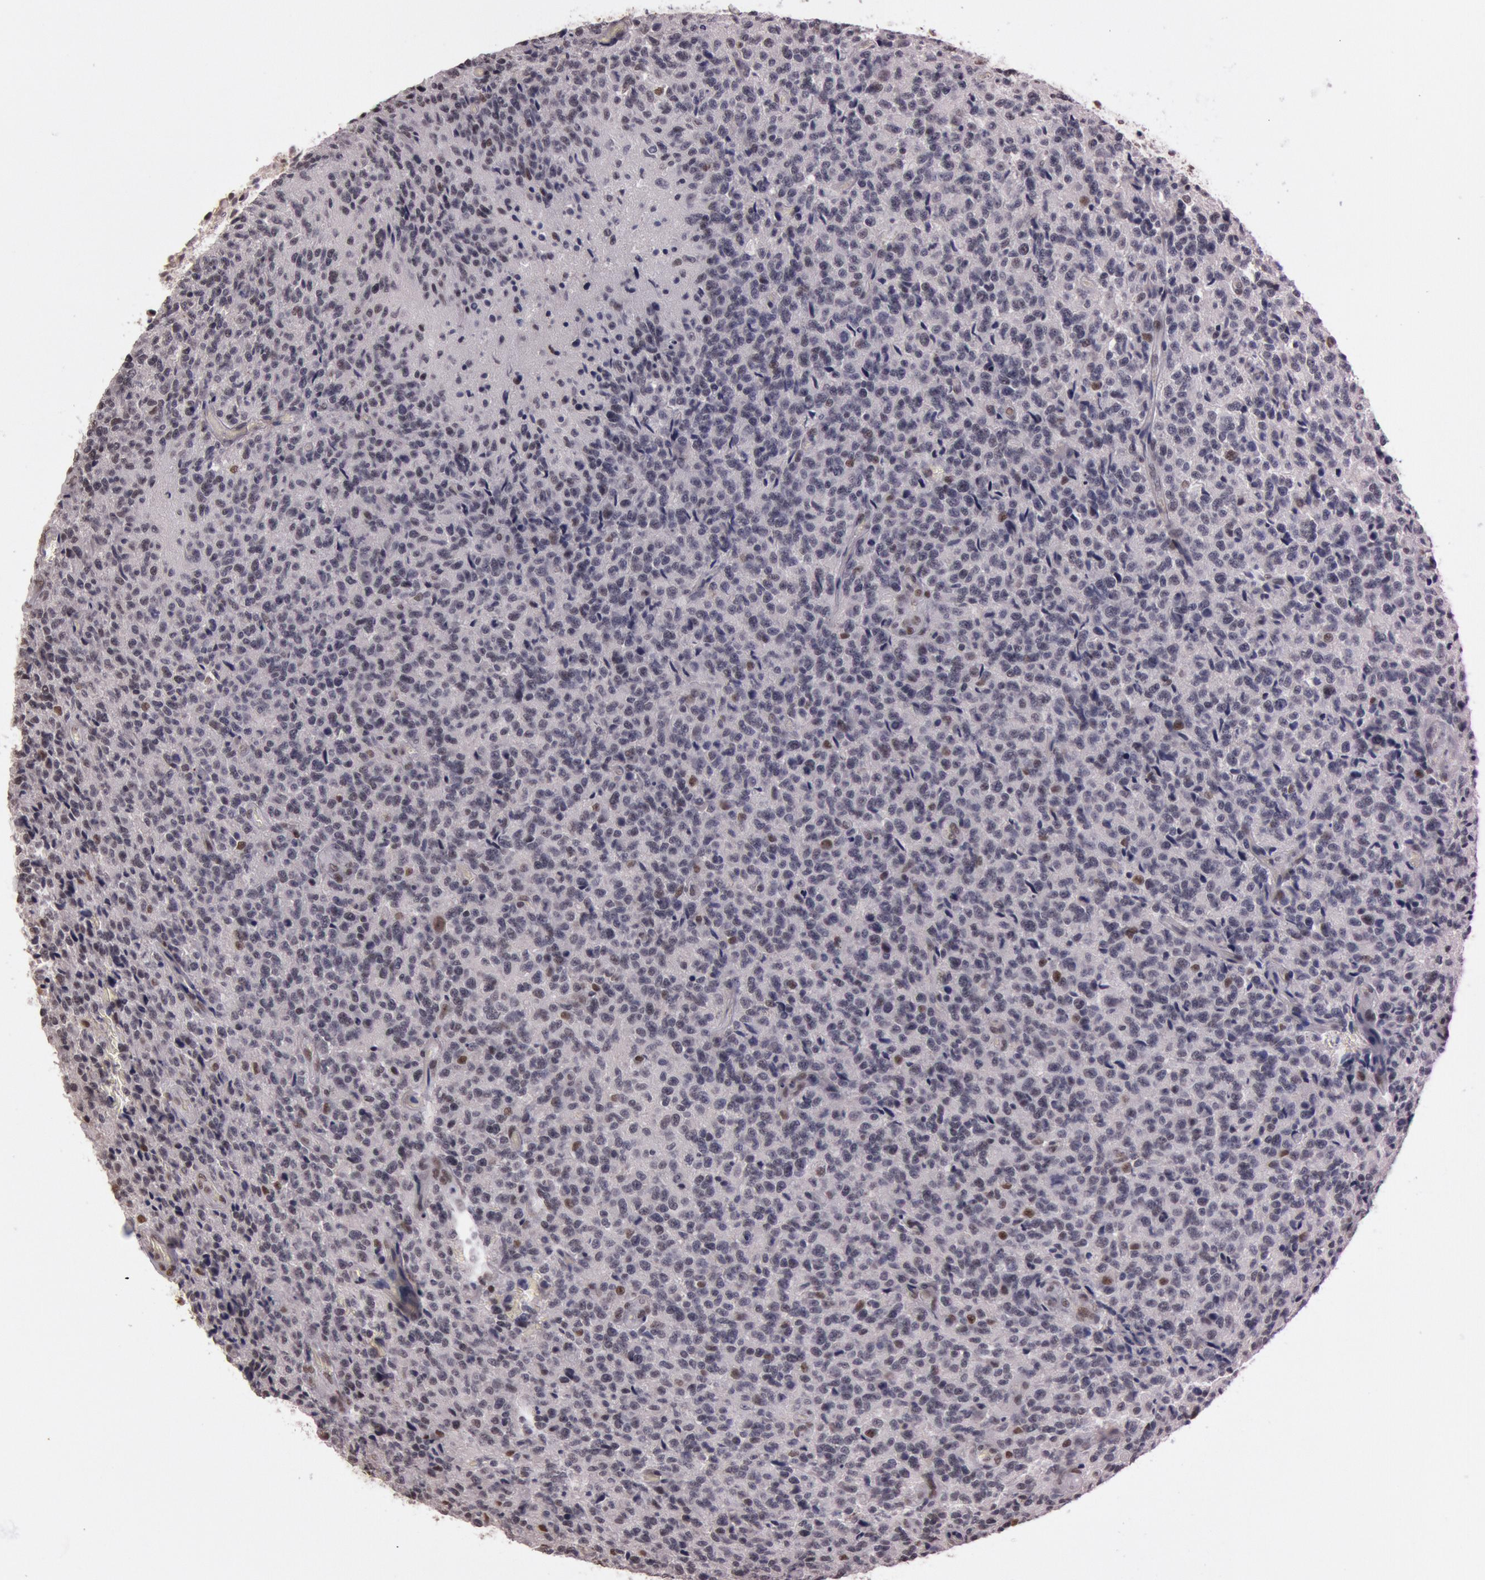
{"staining": {"intensity": "weak", "quantity": "<25%", "location": "nuclear"}, "tissue": "glioma", "cell_type": "Tumor cells", "image_type": "cancer", "snomed": [{"axis": "morphology", "description": "Glioma, malignant, High grade"}, {"axis": "topography", "description": "Brain"}], "caption": "This is an immunohistochemistry (IHC) micrograph of human glioma. There is no staining in tumor cells.", "gene": "TASL", "patient": {"sex": "male", "age": 36}}